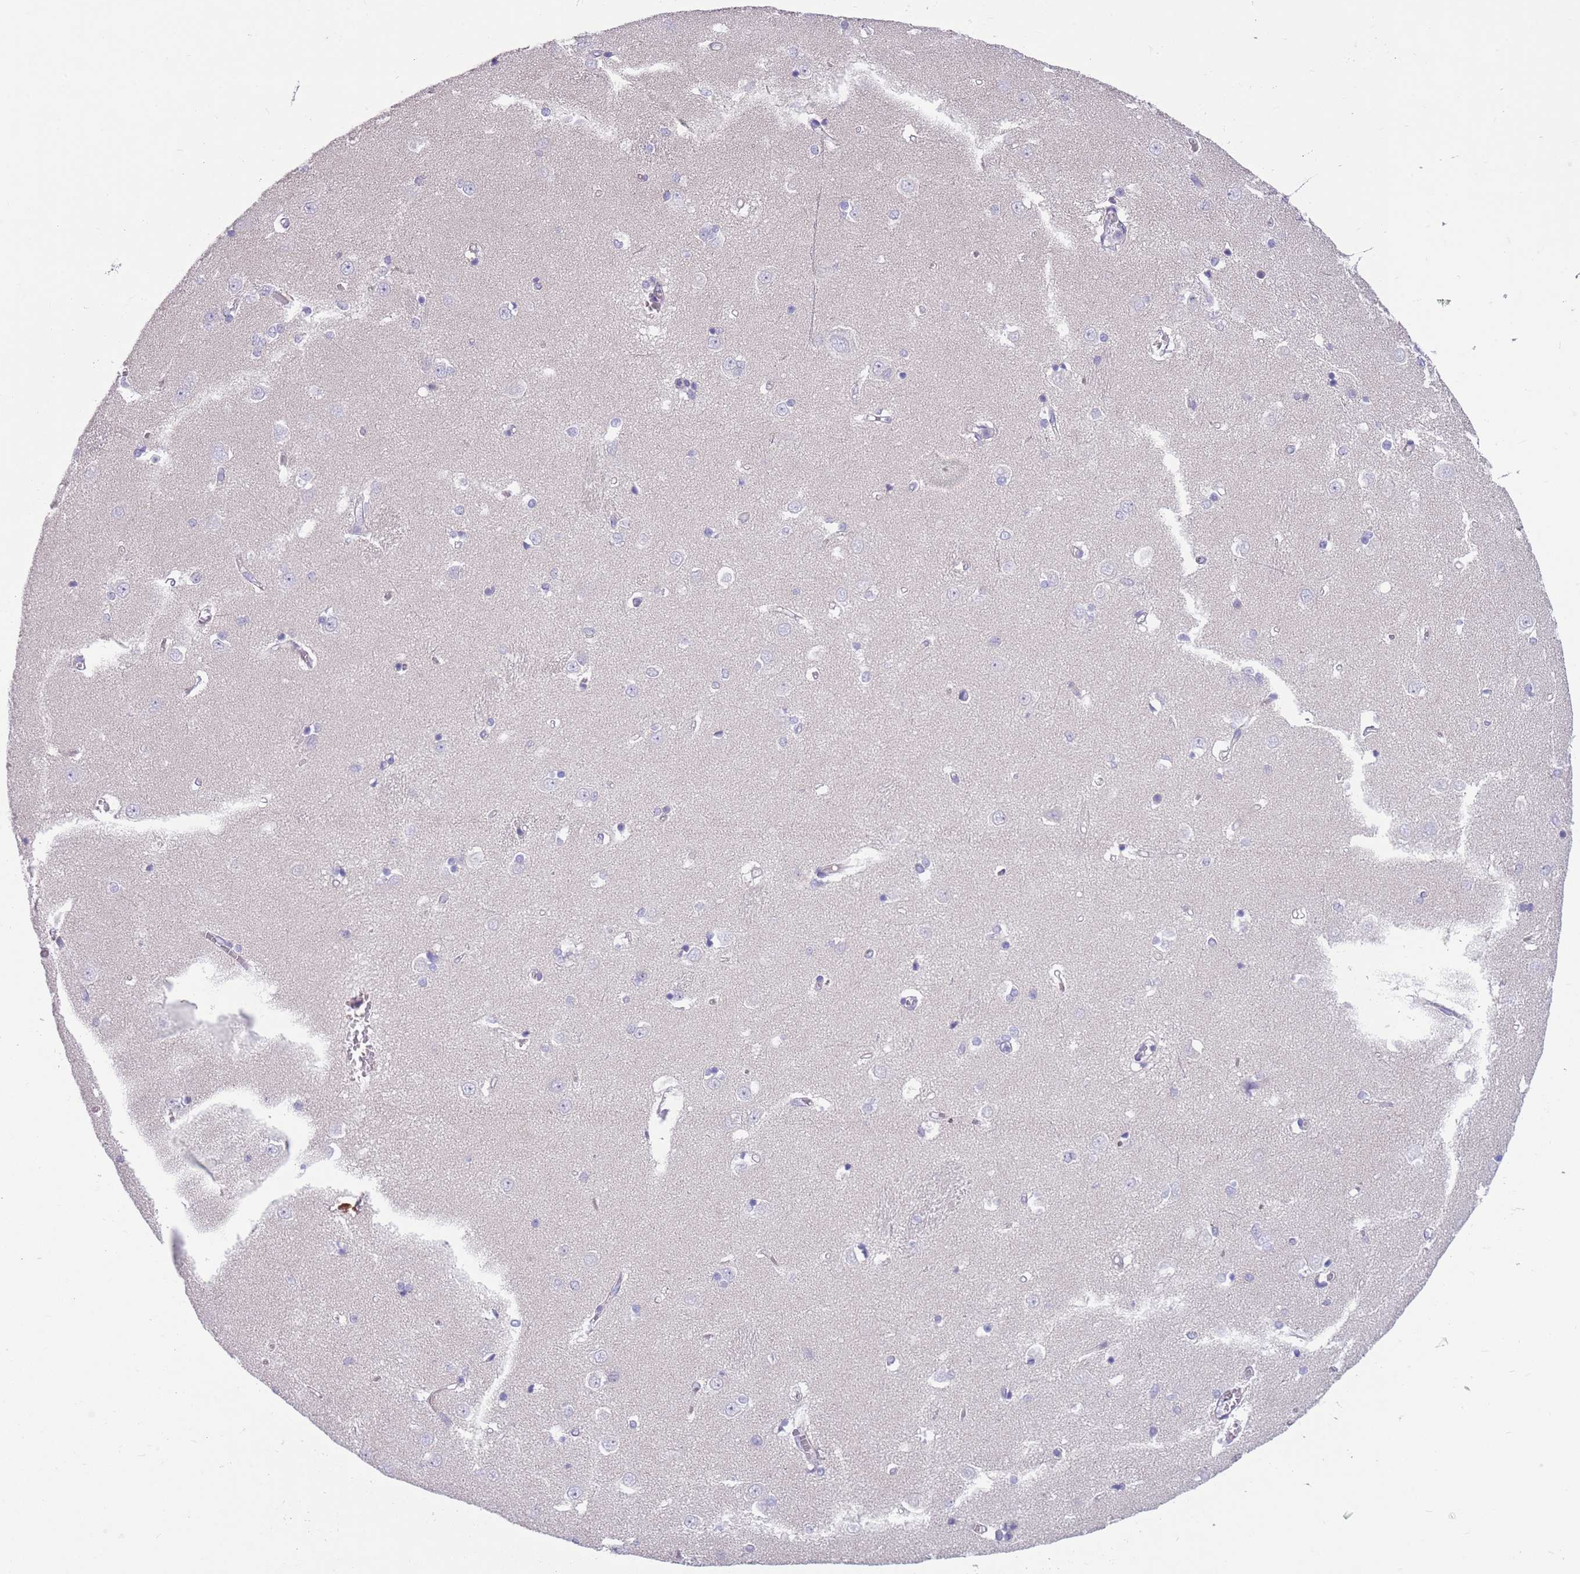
{"staining": {"intensity": "negative", "quantity": "none", "location": "none"}, "tissue": "caudate", "cell_type": "Glial cells", "image_type": "normal", "snomed": [{"axis": "morphology", "description": "Normal tissue, NOS"}, {"axis": "topography", "description": "Lateral ventricle wall"}], "caption": "Normal caudate was stained to show a protein in brown. There is no significant expression in glial cells.", "gene": "ZNF14", "patient": {"sex": "male", "age": 37}}